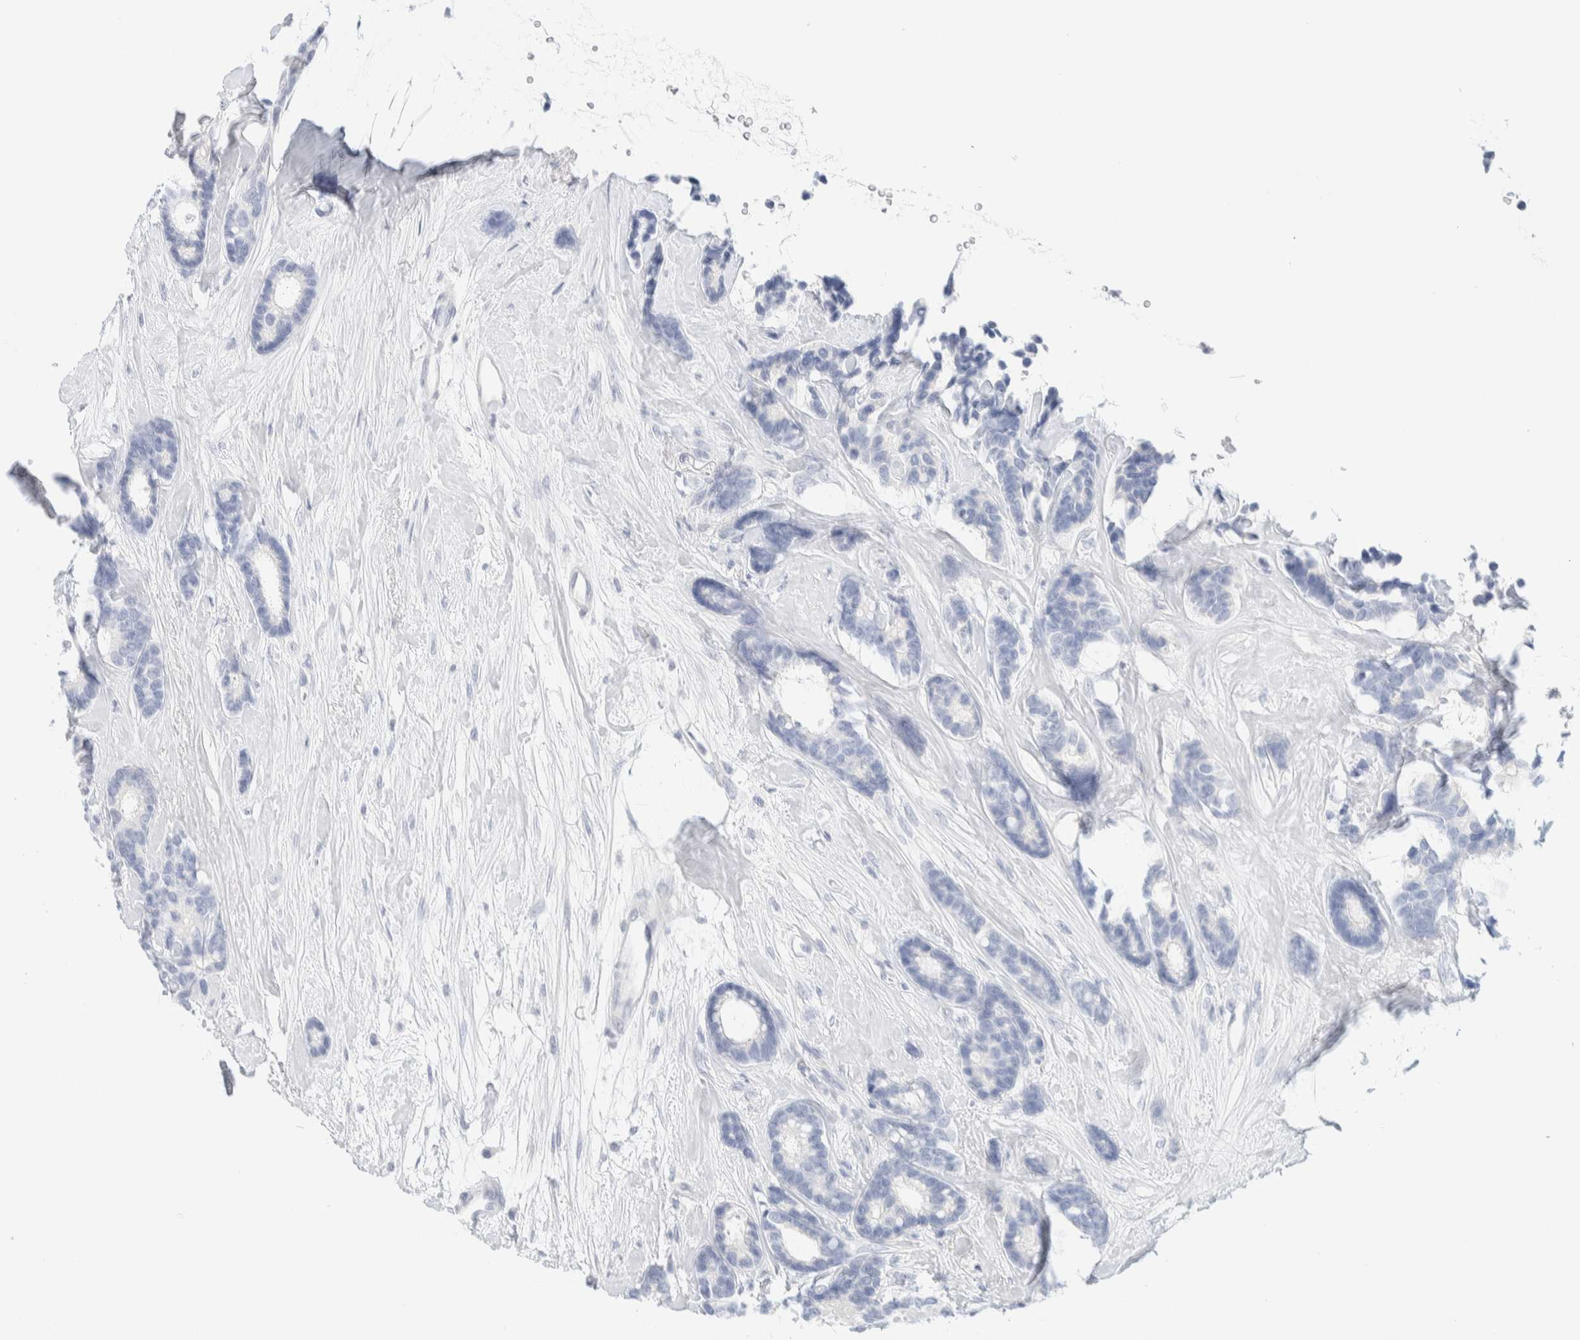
{"staining": {"intensity": "negative", "quantity": "none", "location": "none"}, "tissue": "breast cancer", "cell_type": "Tumor cells", "image_type": "cancer", "snomed": [{"axis": "morphology", "description": "Duct carcinoma"}, {"axis": "topography", "description": "Breast"}], "caption": "IHC image of neoplastic tissue: breast infiltrating ductal carcinoma stained with DAB (3,3'-diaminobenzidine) reveals no significant protein positivity in tumor cells.", "gene": "ATCAY", "patient": {"sex": "female", "age": 87}}